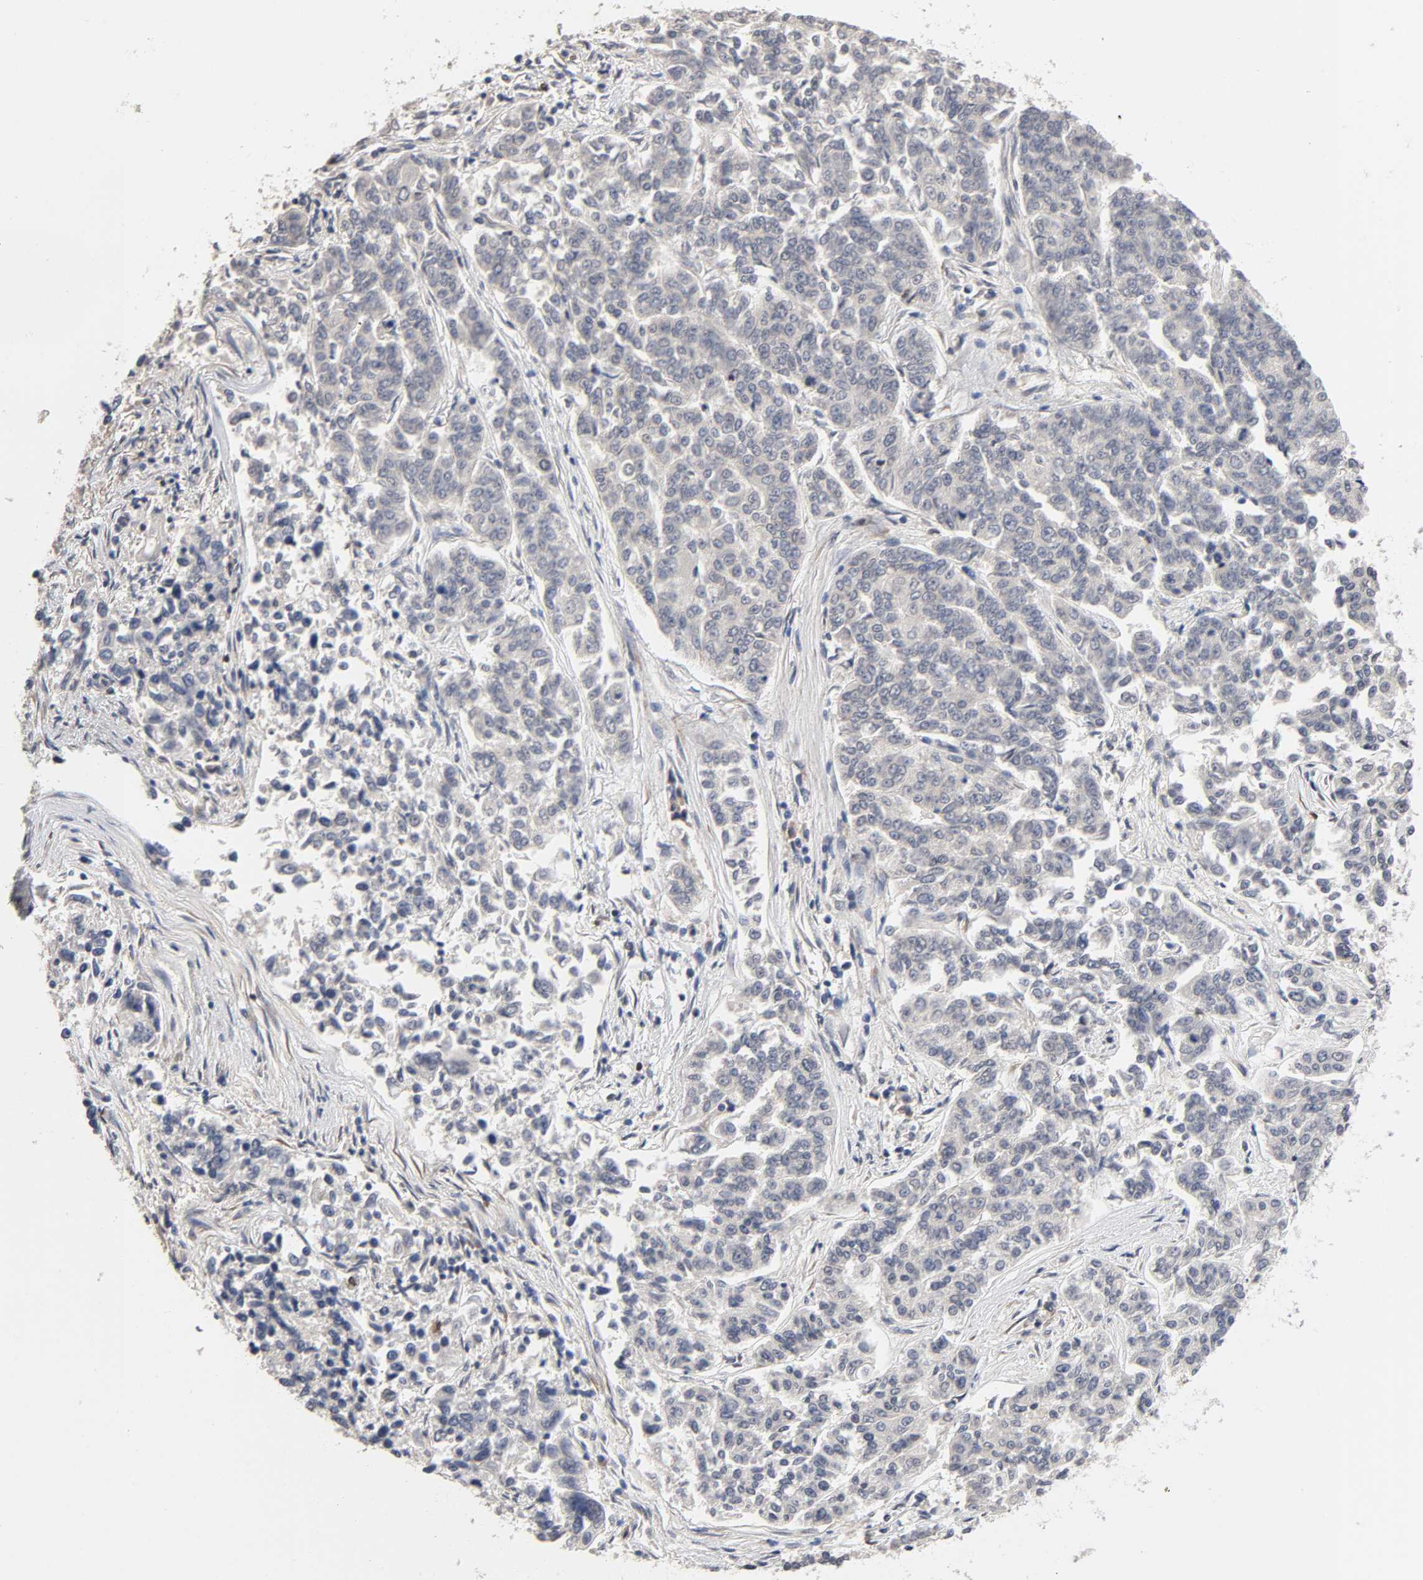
{"staining": {"intensity": "negative", "quantity": "none", "location": "none"}, "tissue": "lung cancer", "cell_type": "Tumor cells", "image_type": "cancer", "snomed": [{"axis": "morphology", "description": "Adenocarcinoma, NOS"}, {"axis": "topography", "description": "Lung"}], "caption": "High power microscopy micrograph of an immunohistochemistry (IHC) histopathology image of lung cancer, revealing no significant staining in tumor cells.", "gene": "HDLBP", "patient": {"sex": "male", "age": 84}}